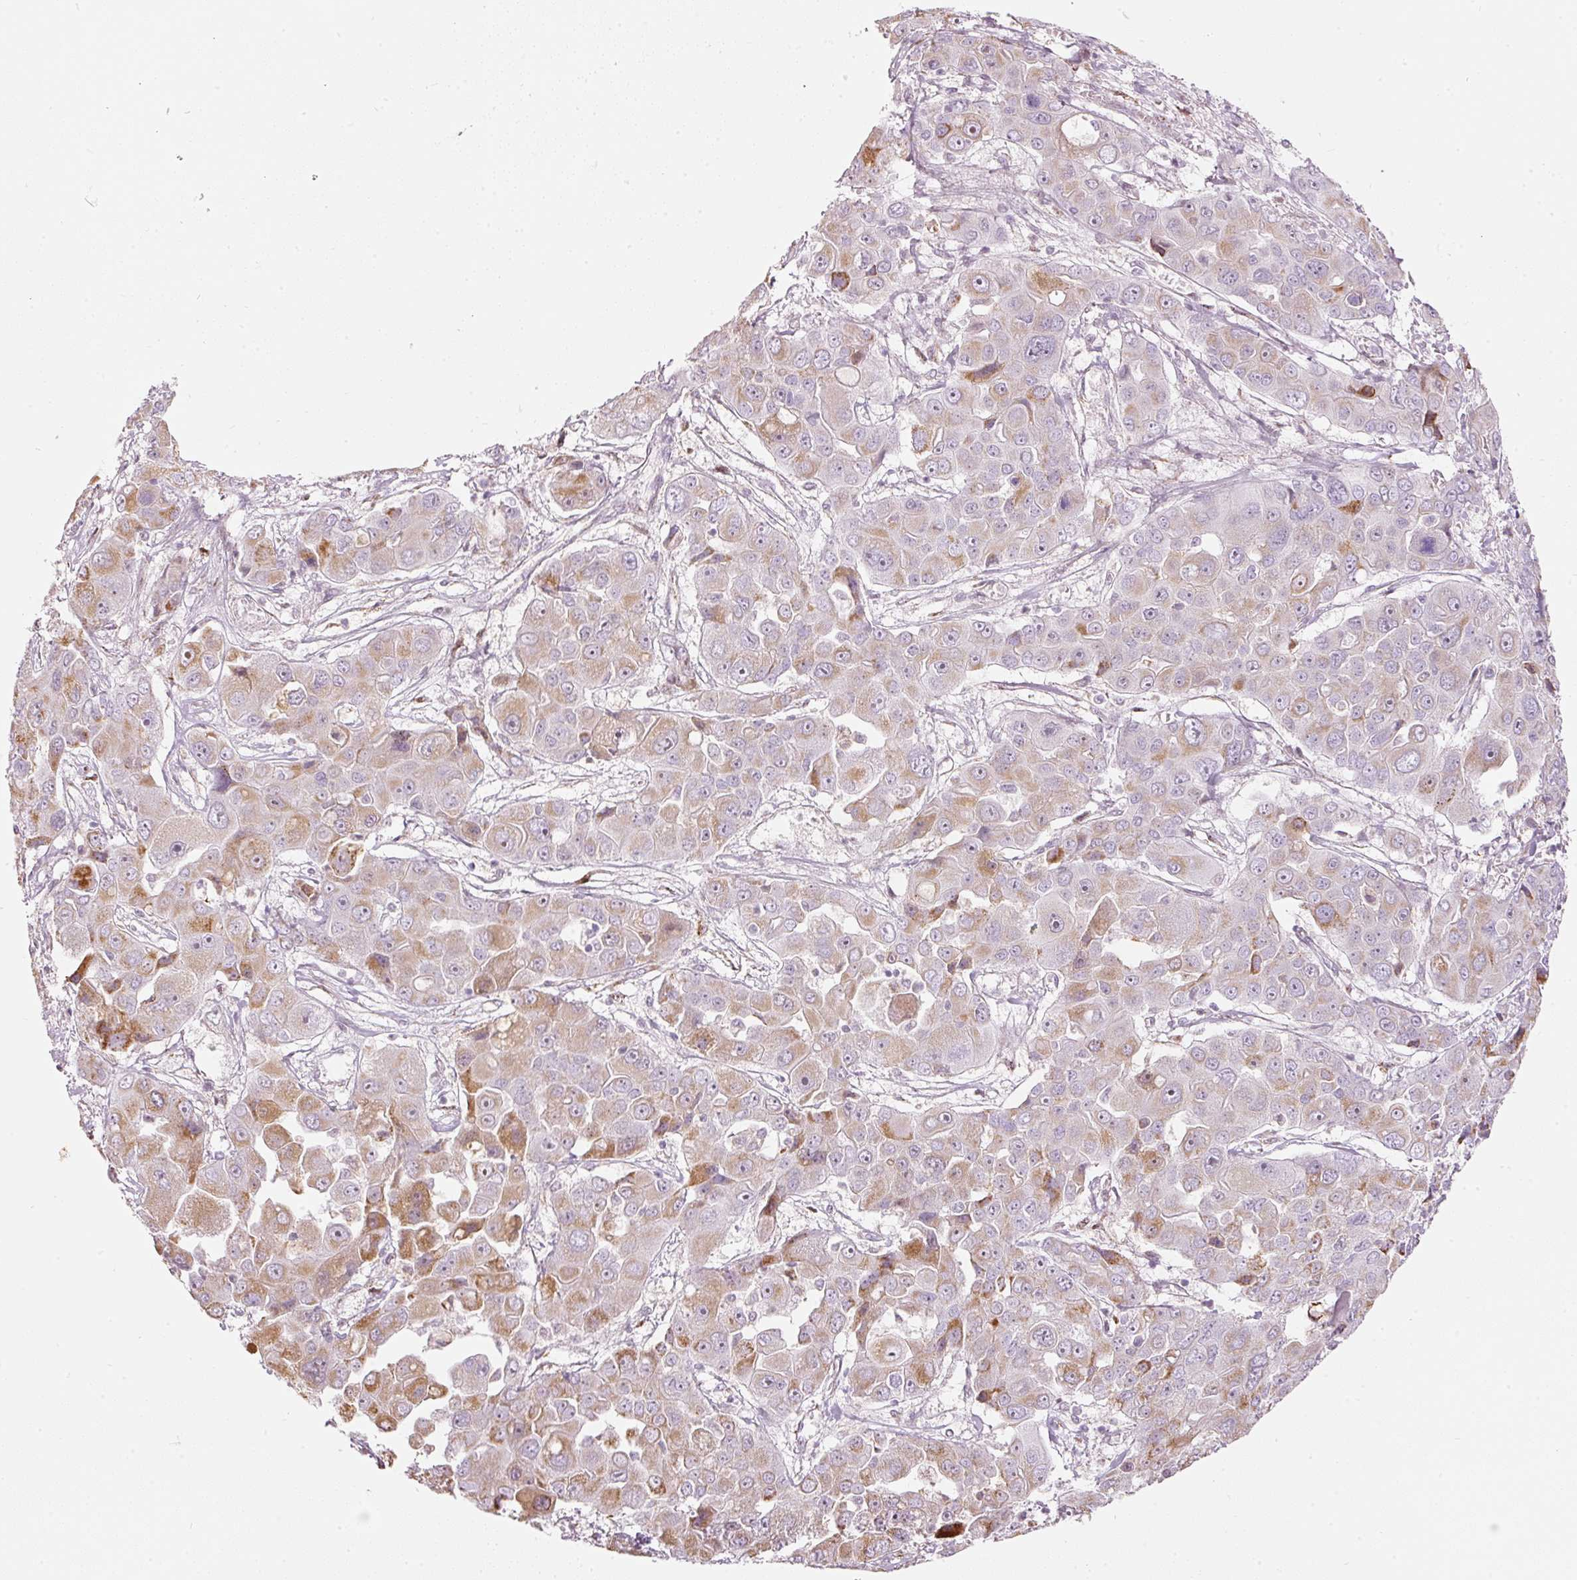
{"staining": {"intensity": "moderate", "quantity": "25%-75%", "location": "cytoplasmic/membranous"}, "tissue": "liver cancer", "cell_type": "Tumor cells", "image_type": "cancer", "snomed": [{"axis": "morphology", "description": "Cholangiocarcinoma"}, {"axis": "topography", "description": "Liver"}], "caption": "A photomicrograph of cholangiocarcinoma (liver) stained for a protein shows moderate cytoplasmic/membranous brown staining in tumor cells.", "gene": "RNF39", "patient": {"sex": "male", "age": 67}}